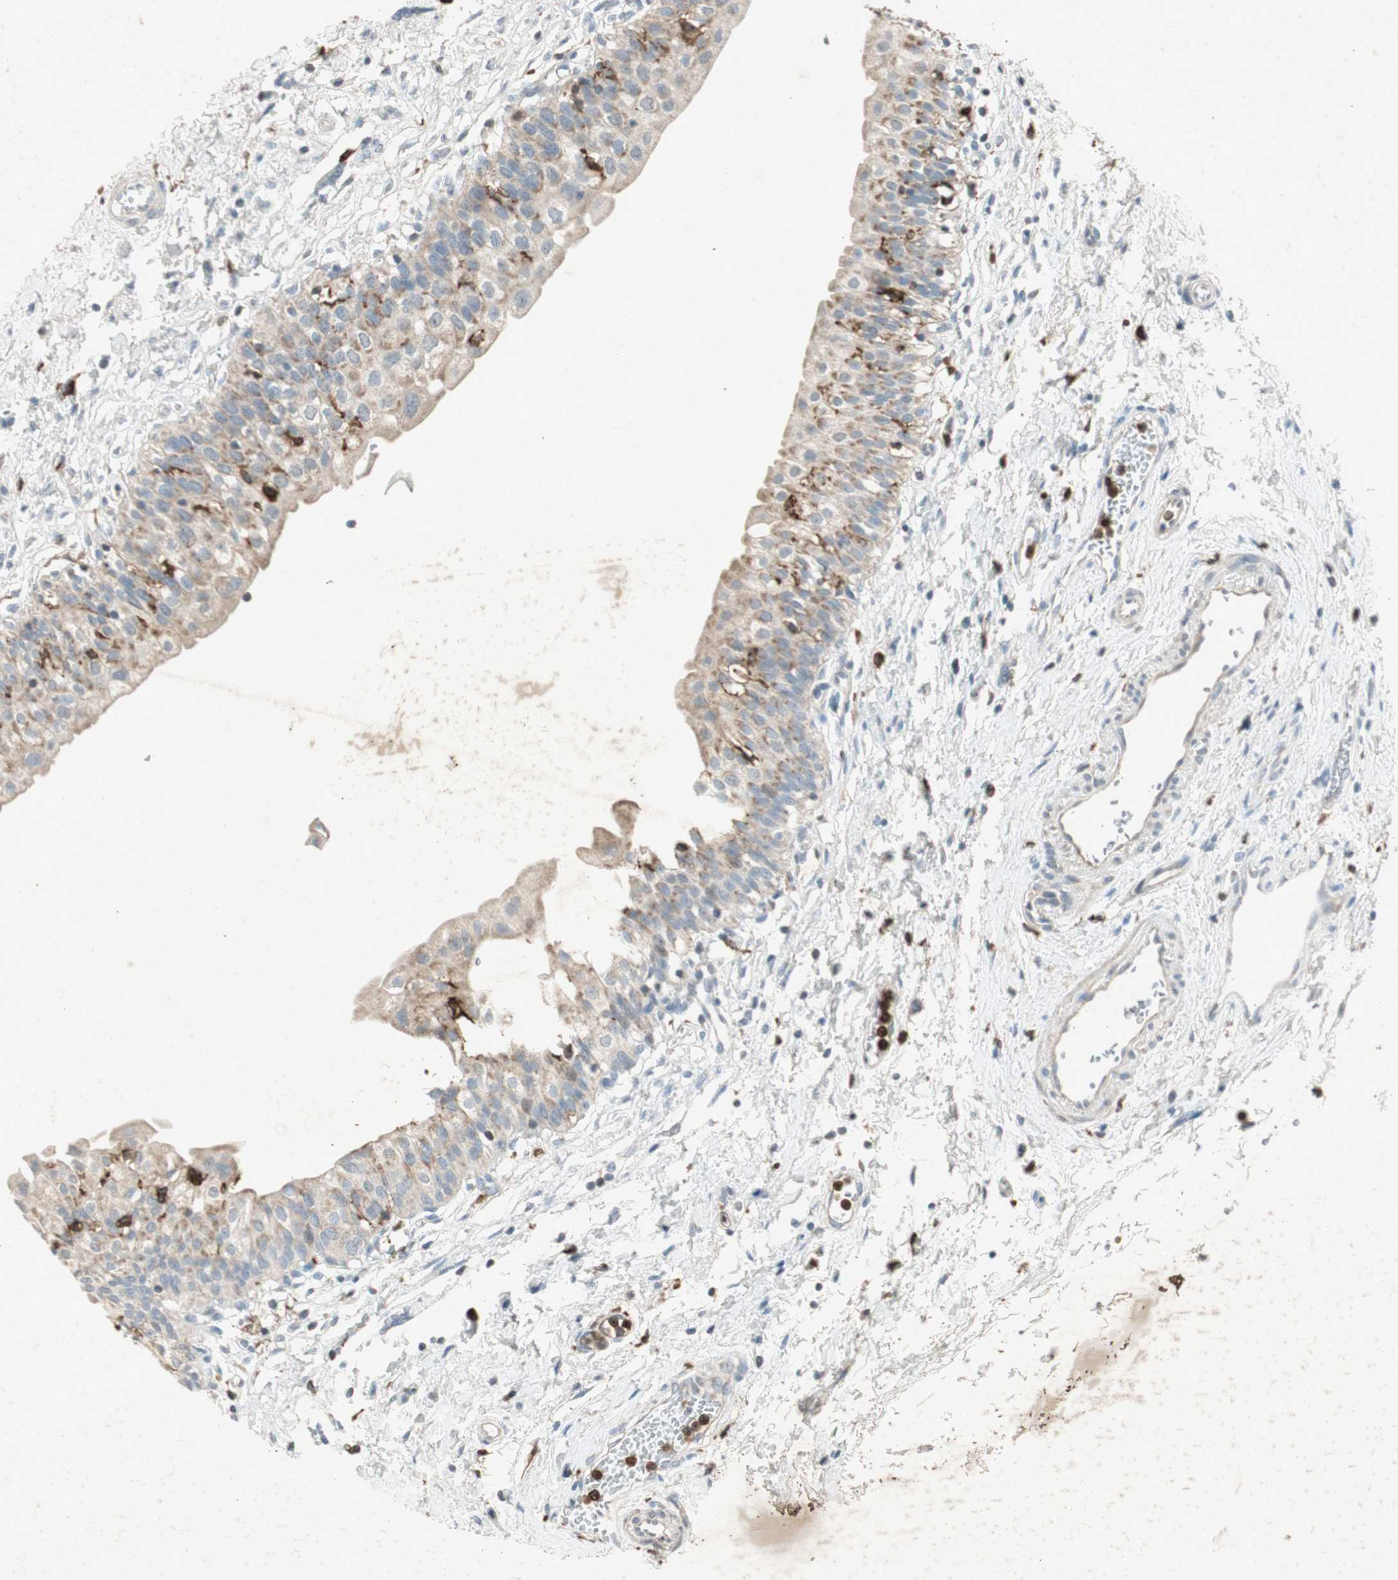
{"staining": {"intensity": "weak", "quantity": "<25%", "location": "cytoplasmic/membranous"}, "tissue": "urinary bladder", "cell_type": "Urothelial cells", "image_type": "normal", "snomed": [{"axis": "morphology", "description": "Normal tissue, NOS"}, {"axis": "topography", "description": "Urinary bladder"}], "caption": "The micrograph displays no staining of urothelial cells in unremarkable urinary bladder.", "gene": "TYROBP", "patient": {"sex": "male", "age": 55}}